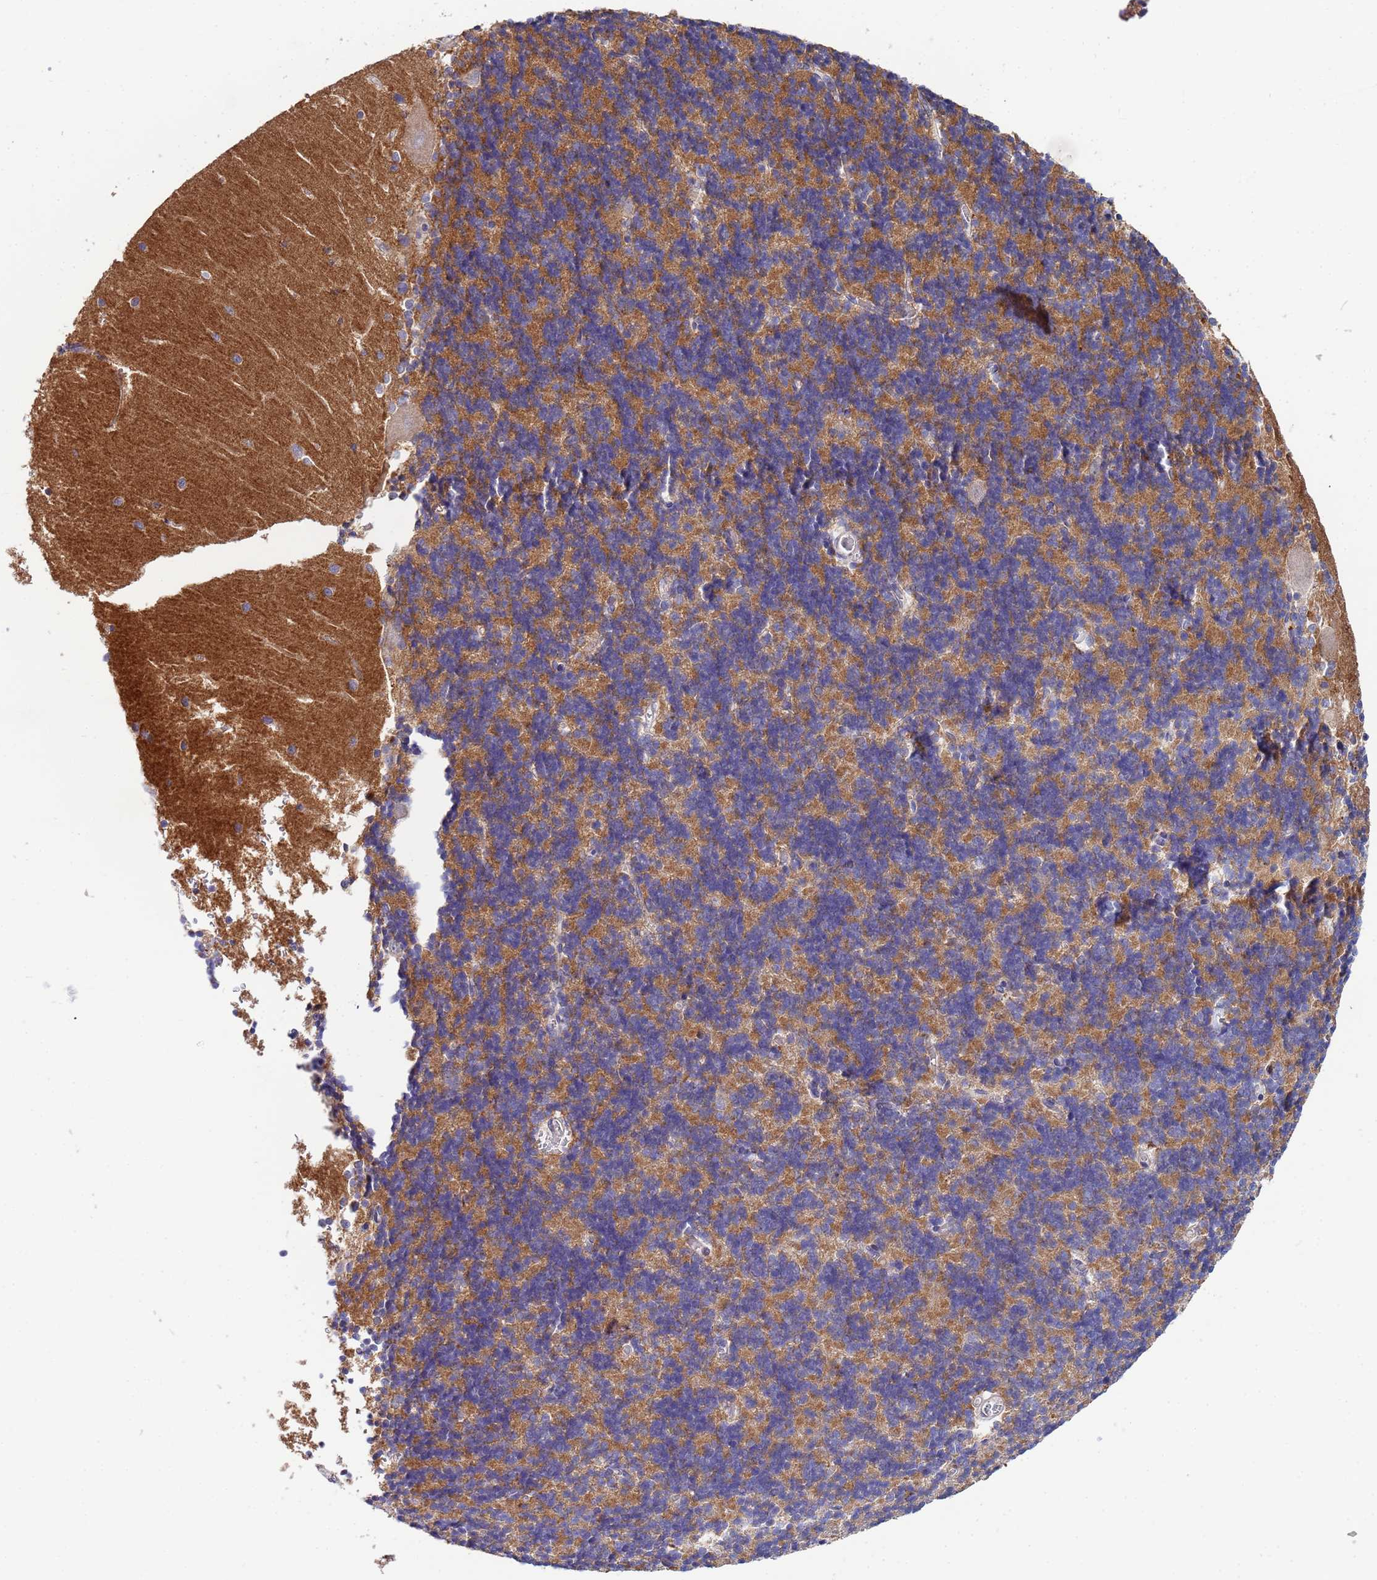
{"staining": {"intensity": "moderate", "quantity": "25%-75%", "location": "cytoplasmic/membranous"}, "tissue": "cerebellum", "cell_type": "Cells in granular layer", "image_type": "normal", "snomed": [{"axis": "morphology", "description": "Normal tissue, NOS"}, {"axis": "topography", "description": "Cerebellum"}], "caption": "Protein staining by IHC demonstrates moderate cytoplasmic/membranous expression in approximately 25%-75% of cells in granular layer in unremarkable cerebellum.", "gene": "CDC34", "patient": {"sex": "male", "age": 37}}